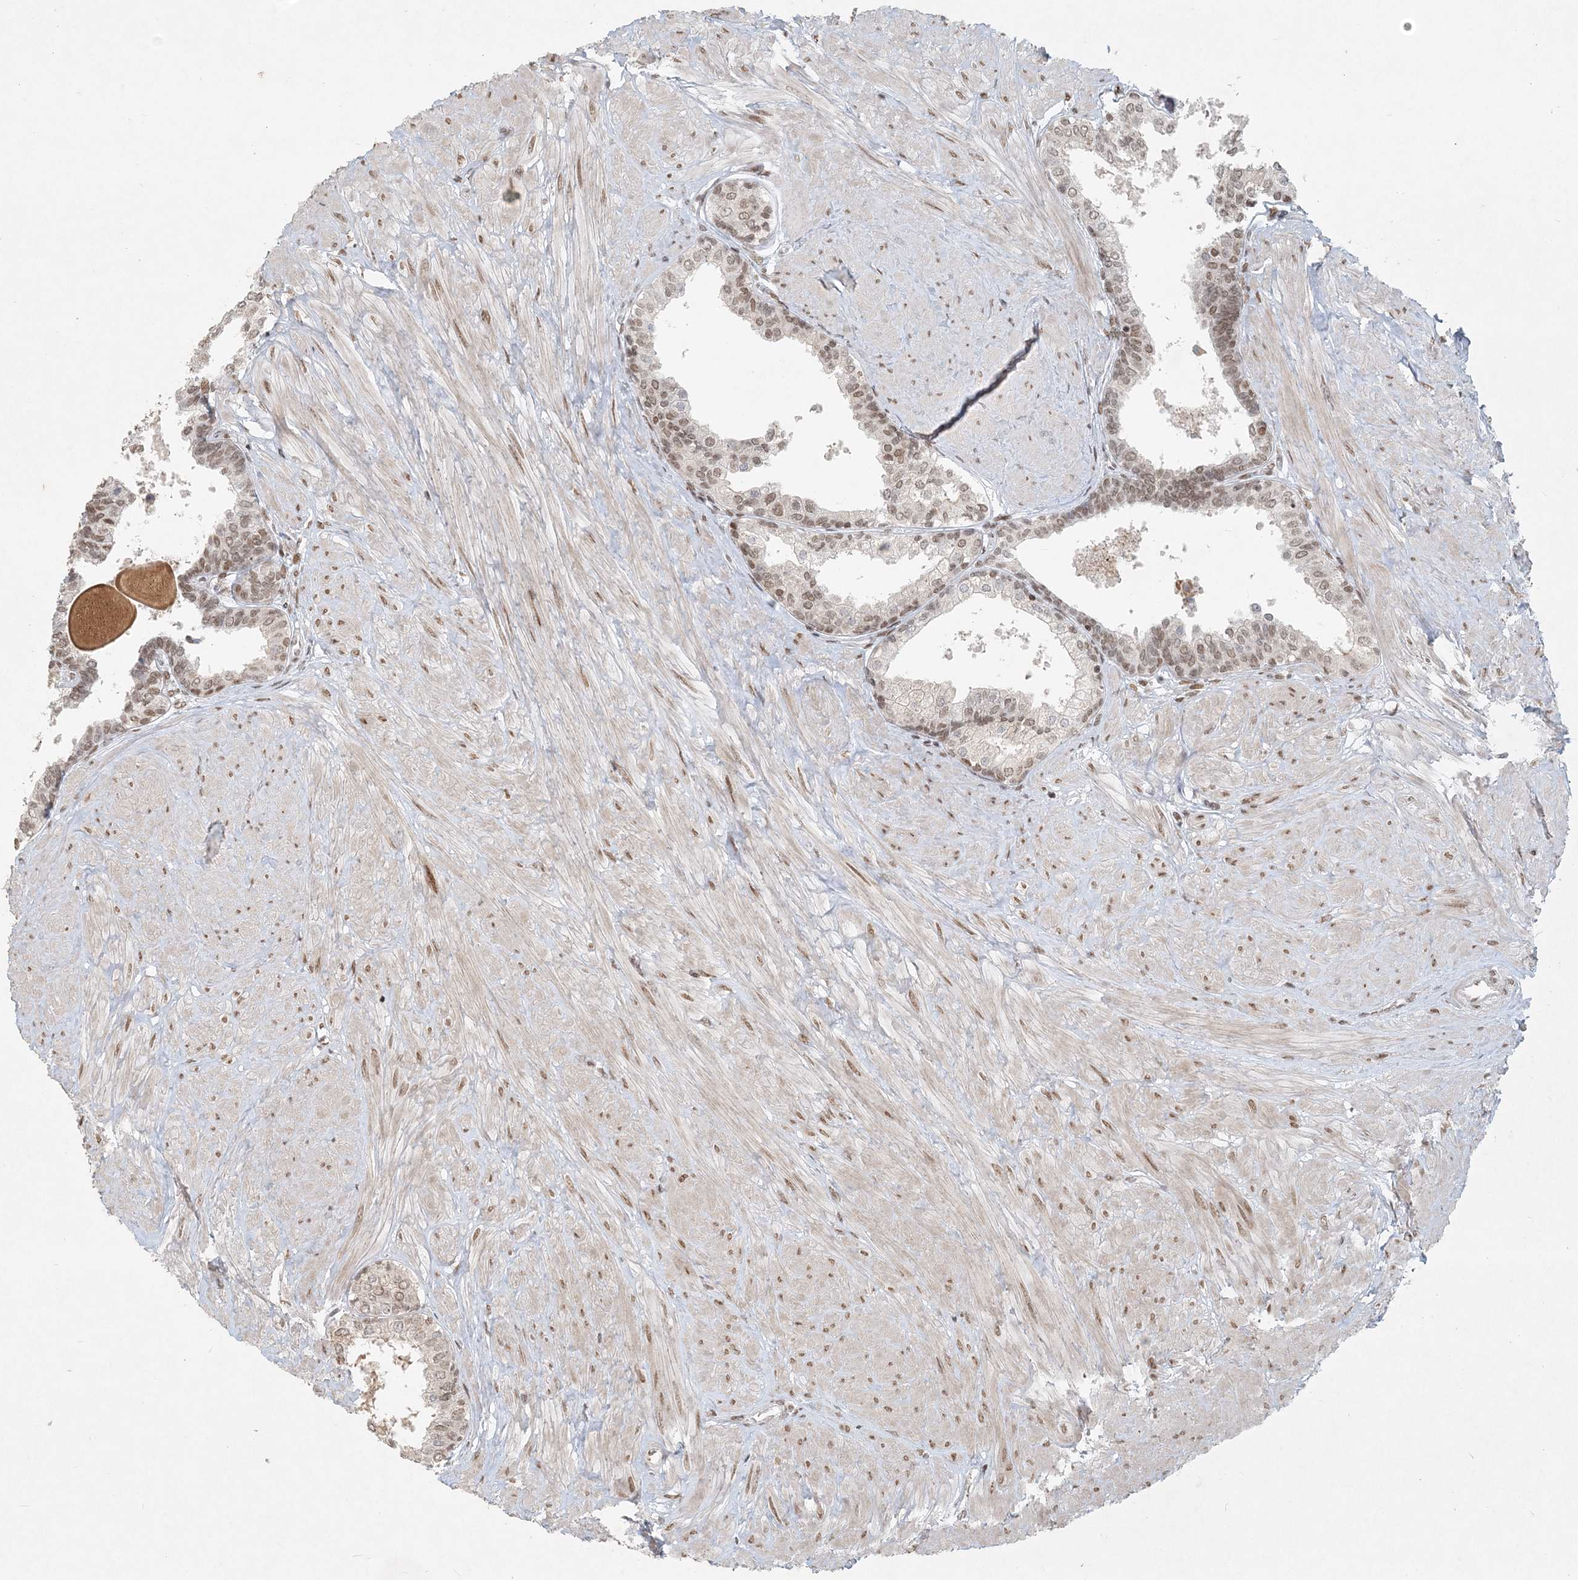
{"staining": {"intensity": "moderate", "quantity": "25%-75%", "location": "nuclear"}, "tissue": "prostate", "cell_type": "Glandular cells", "image_type": "normal", "snomed": [{"axis": "morphology", "description": "Normal tissue, NOS"}, {"axis": "topography", "description": "Prostate"}], "caption": "The image reveals immunohistochemical staining of normal prostate. There is moderate nuclear expression is present in about 25%-75% of glandular cells. Nuclei are stained in blue.", "gene": "BAZ1B", "patient": {"sex": "male", "age": 48}}